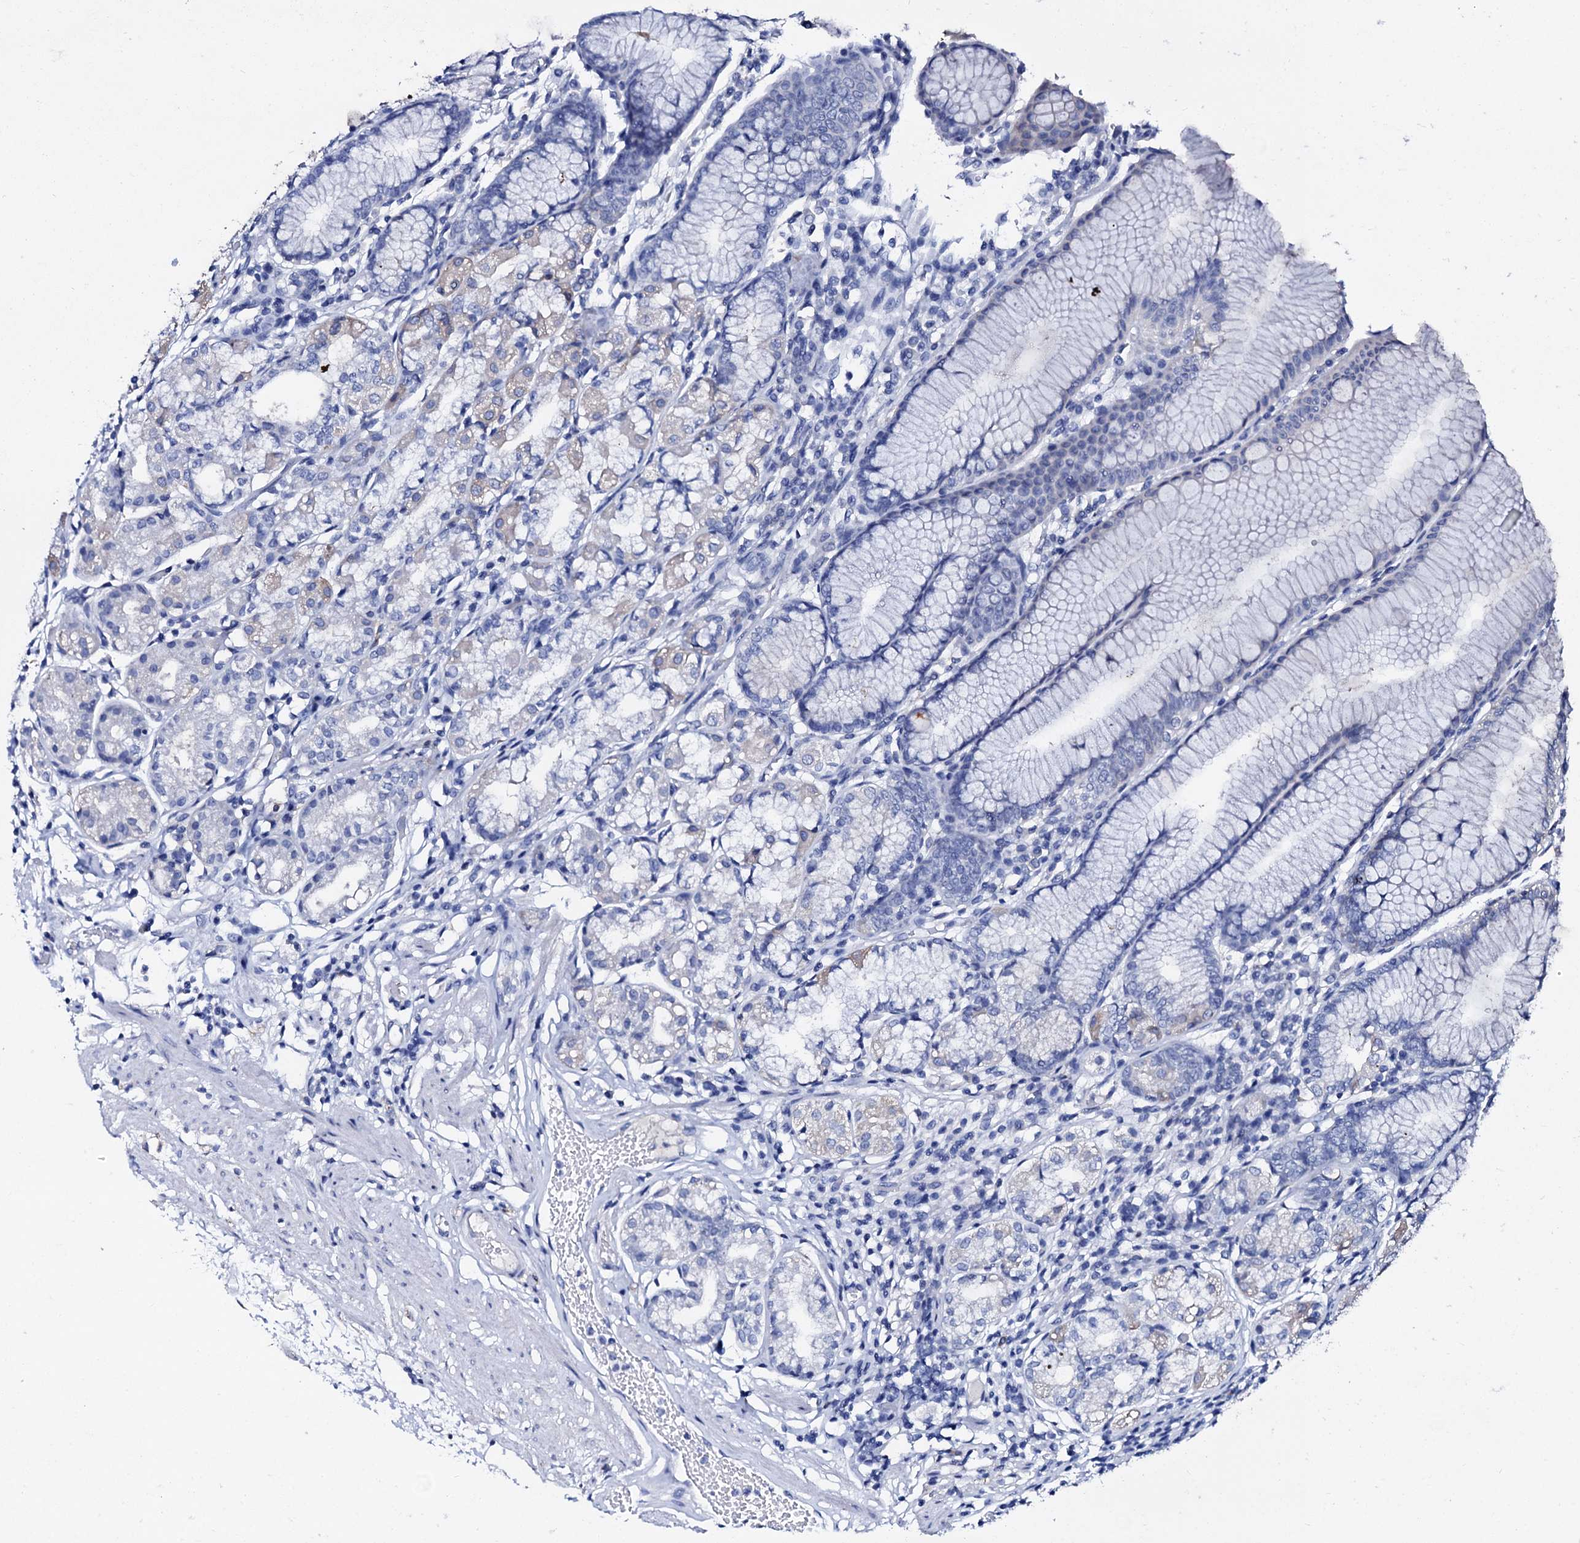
{"staining": {"intensity": "negative", "quantity": "none", "location": "none"}, "tissue": "stomach", "cell_type": "Glandular cells", "image_type": "normal", "snomed": [{"axis": "morphology", "description": "Normal tissue, NOS"}, {"axis": "topography", "description": "Stomach"}], "caption": "Immunohistochemical staining of benign stomach shows no significant positivity in glandular cells.", "gene": "AMER2", "patient": {"sex": "female", "age": 57}}